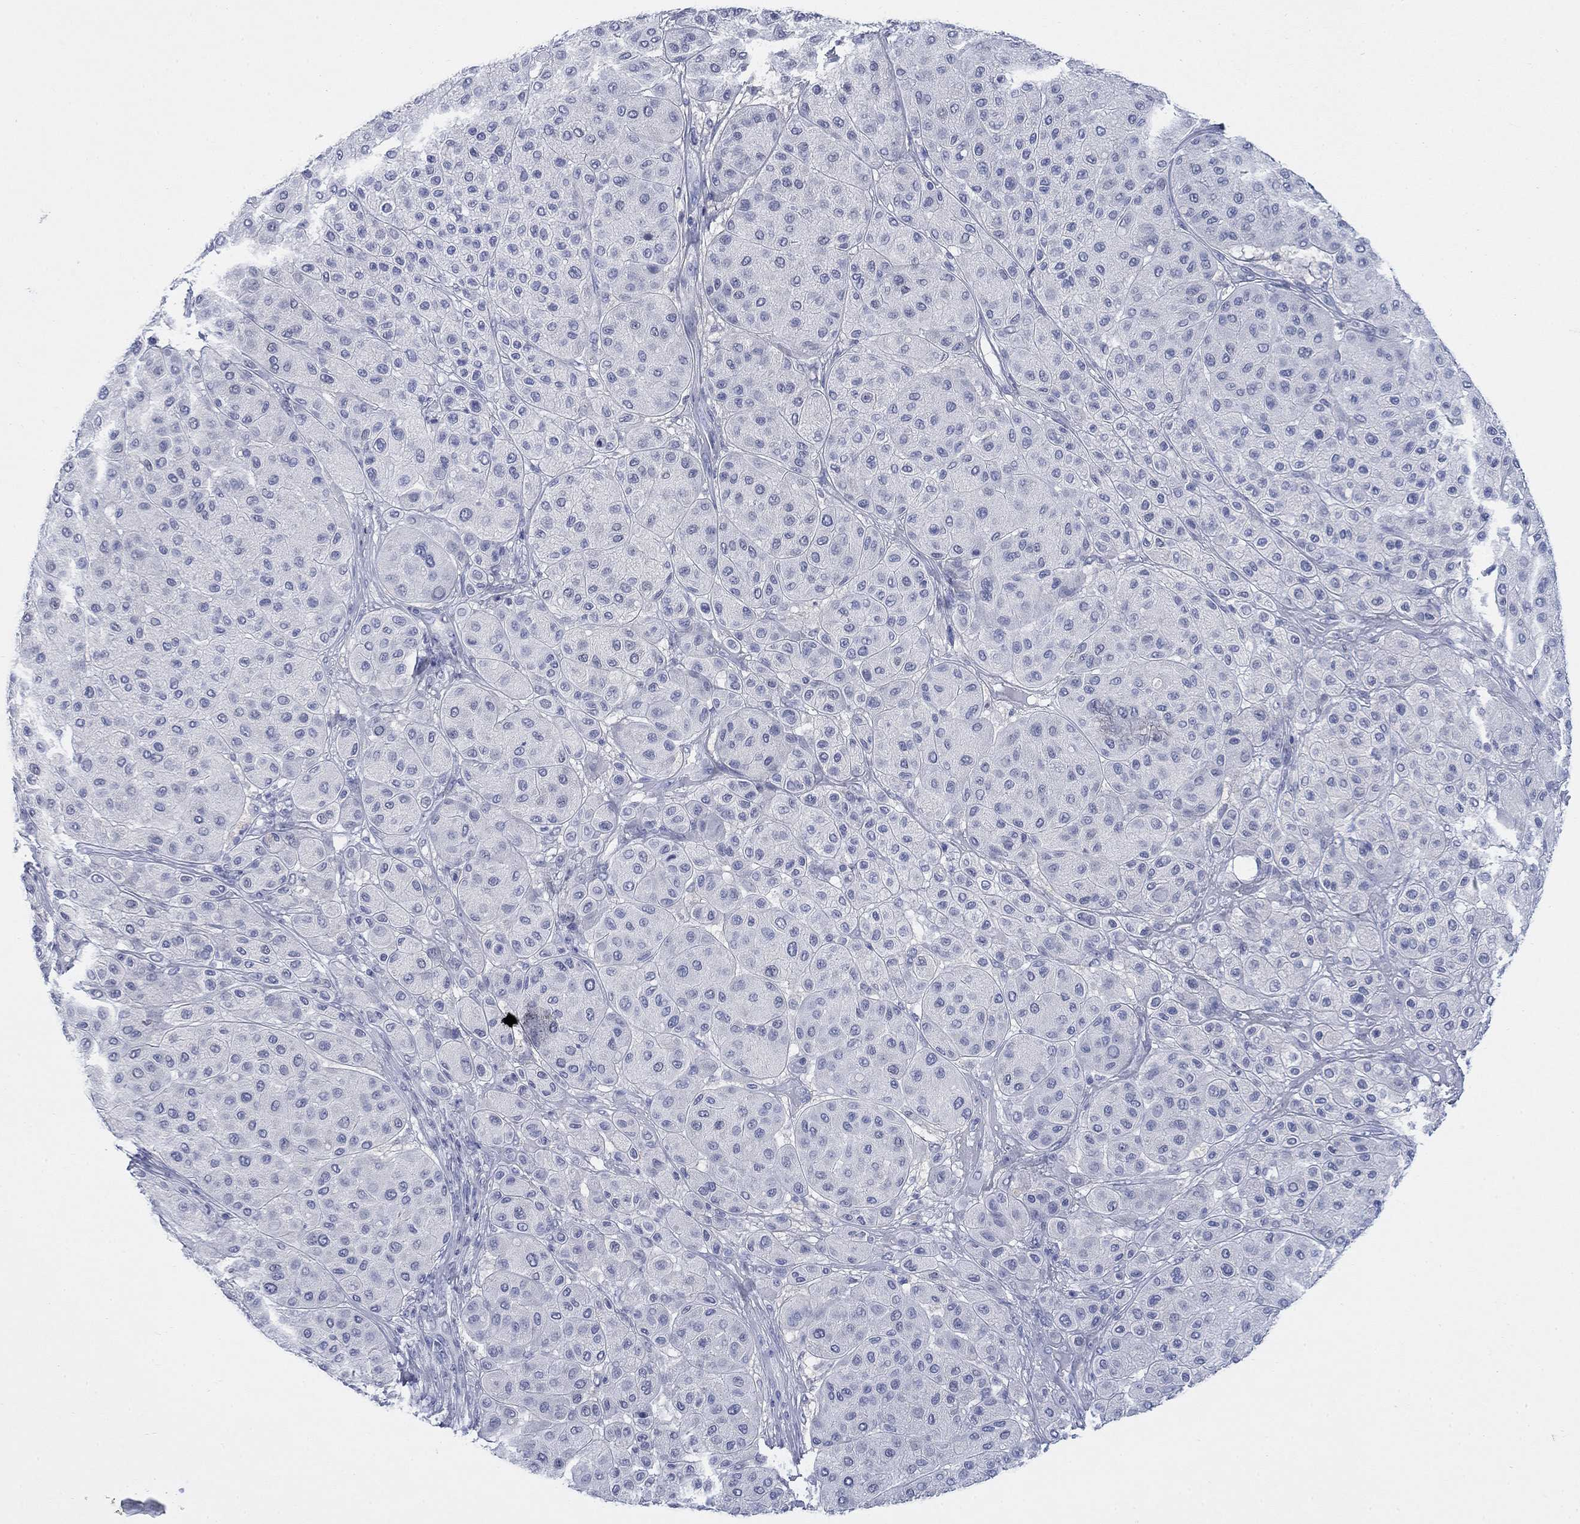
{"staining": {"intensity": "negative", "quantity": "none", "location": "none"}, "tissue": "melanoma", "cell_type": "Tumor cells", "image_type": "cancer", "snomed": [{"axis": "morphology", "description": "Malignant melanoma, Metastatic site"}, {"axis": "topography", "description": "Smooth muscle"}], "caption": "Immunohistochemical staining of human melanoma displays no significant positivity in tumor cells.", "gene": "IGF2BP3", "patient": {"sex": "male", "age": 41}}